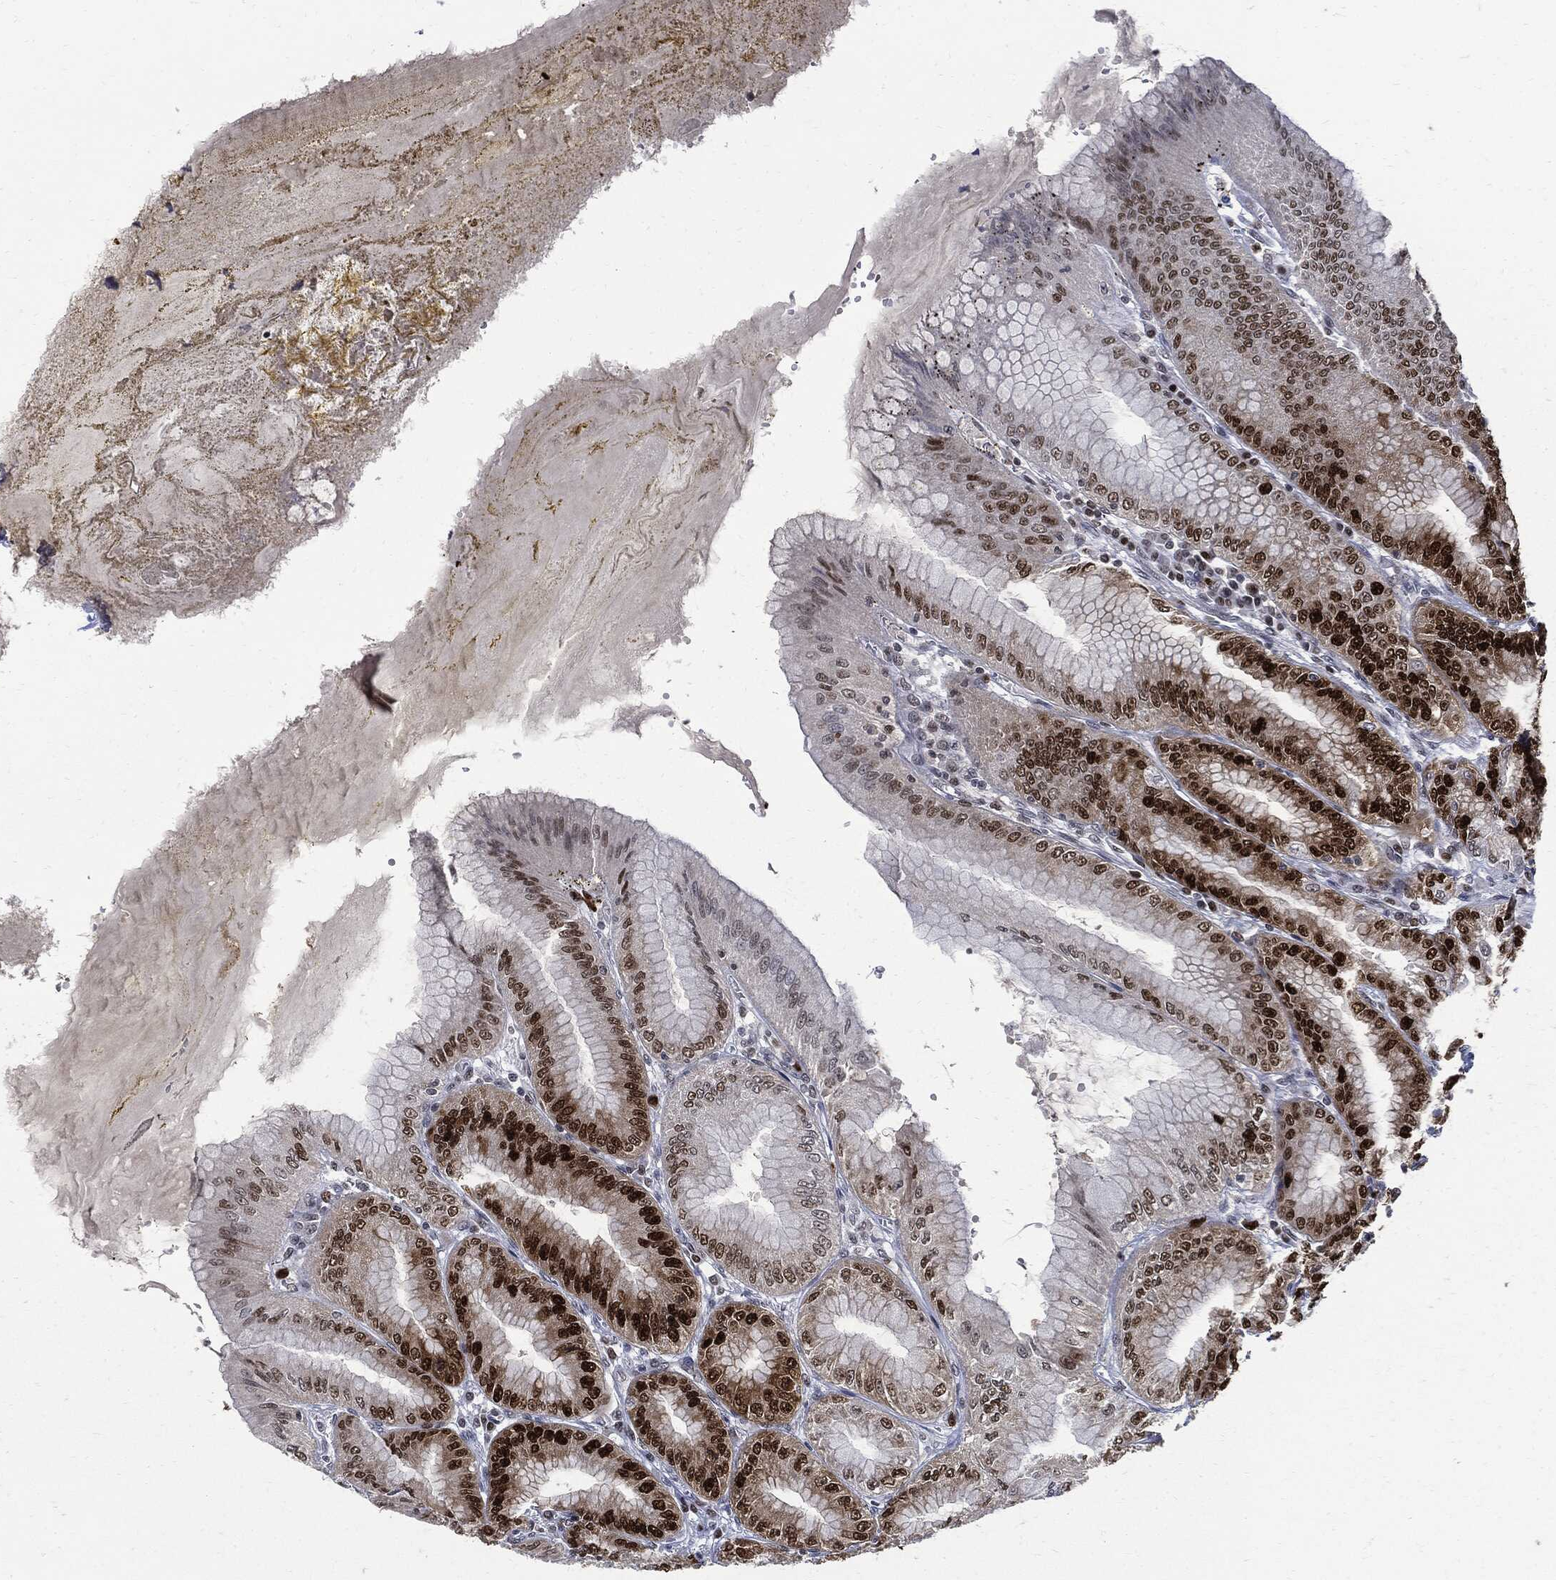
{"staining": {"intensity": "strong", "quantity": "25%-75%", "location": "nuclear"}, "tissue": "stomach", "cell_type": "Glandular cells", "image_type": "normal", "snomed": [{"axis": "morphology", "description": "Normal tissue, NOS"}, {"axis": "topography", "description": "Stomach"}], "caption": "An image of human stomach stained for a protein displays strong nuclear brown staining in glandular cells.", "gene": "PCNA", "patient": {"sex": "male", "age": 71}}